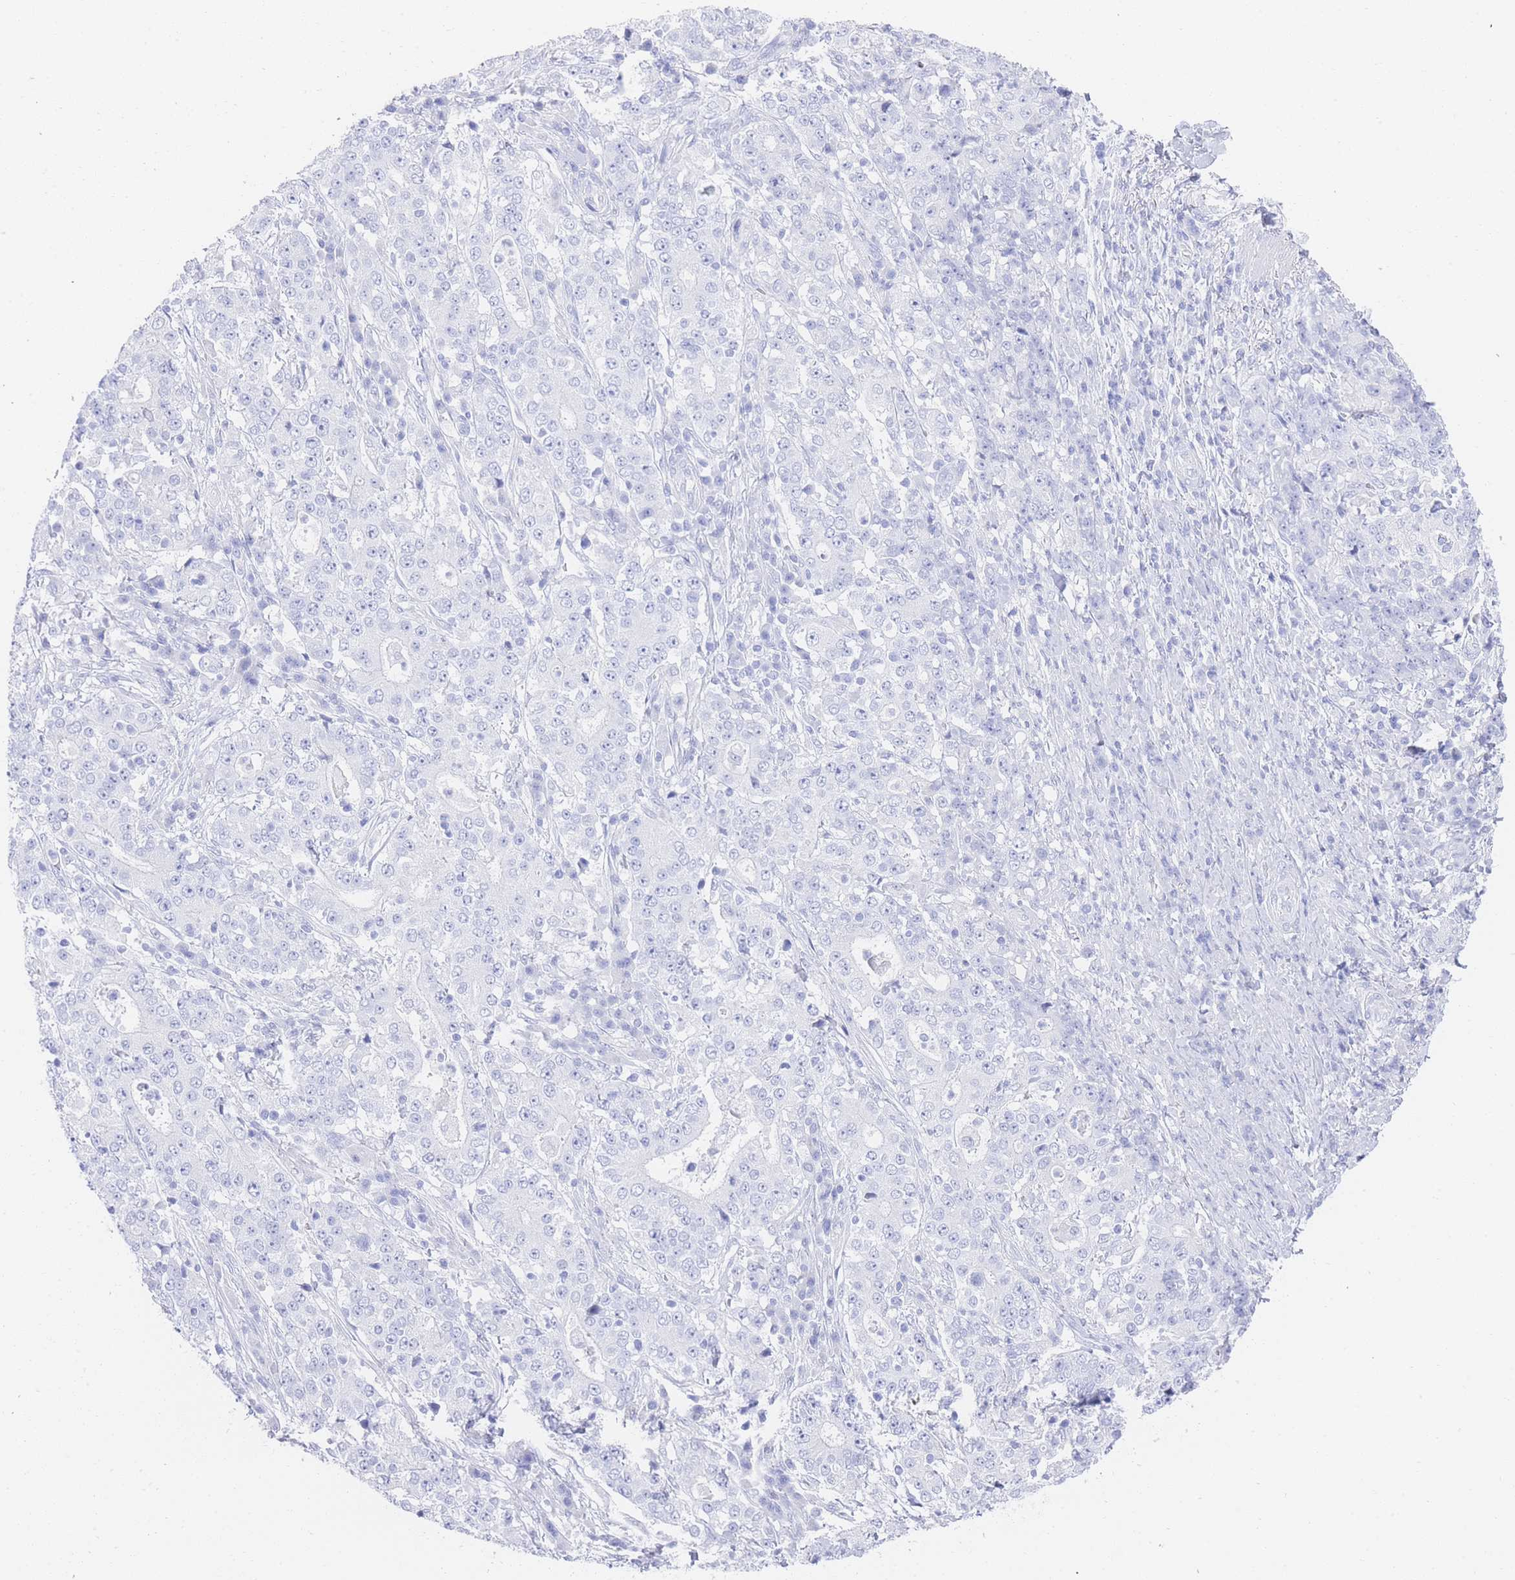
{"staining": {"intensity": "negative", "quantity": "none", "location": "none"}, "tissue": "stomach cancer", "cell_type": "Tumor cells", "image_type": "cancer", "snomed": [{"axis": "morphology", "description": "Normal tissue, NOS"}, {"axis": "morphology", "description": "Adenocarcinoma, NOS"}, {"axis": "topography", "description": "Stomach, upper"}, {"axis": "topography", "description": "Stomach"}], "caption": "There is no significant expression in tumor cells of adenocarcinoma (stomach). (Immunohistochemistry, brightfield microscopy, high magnification).", "gene": "LRRC37A", "patient": {"sex": "male", "age": 59}}